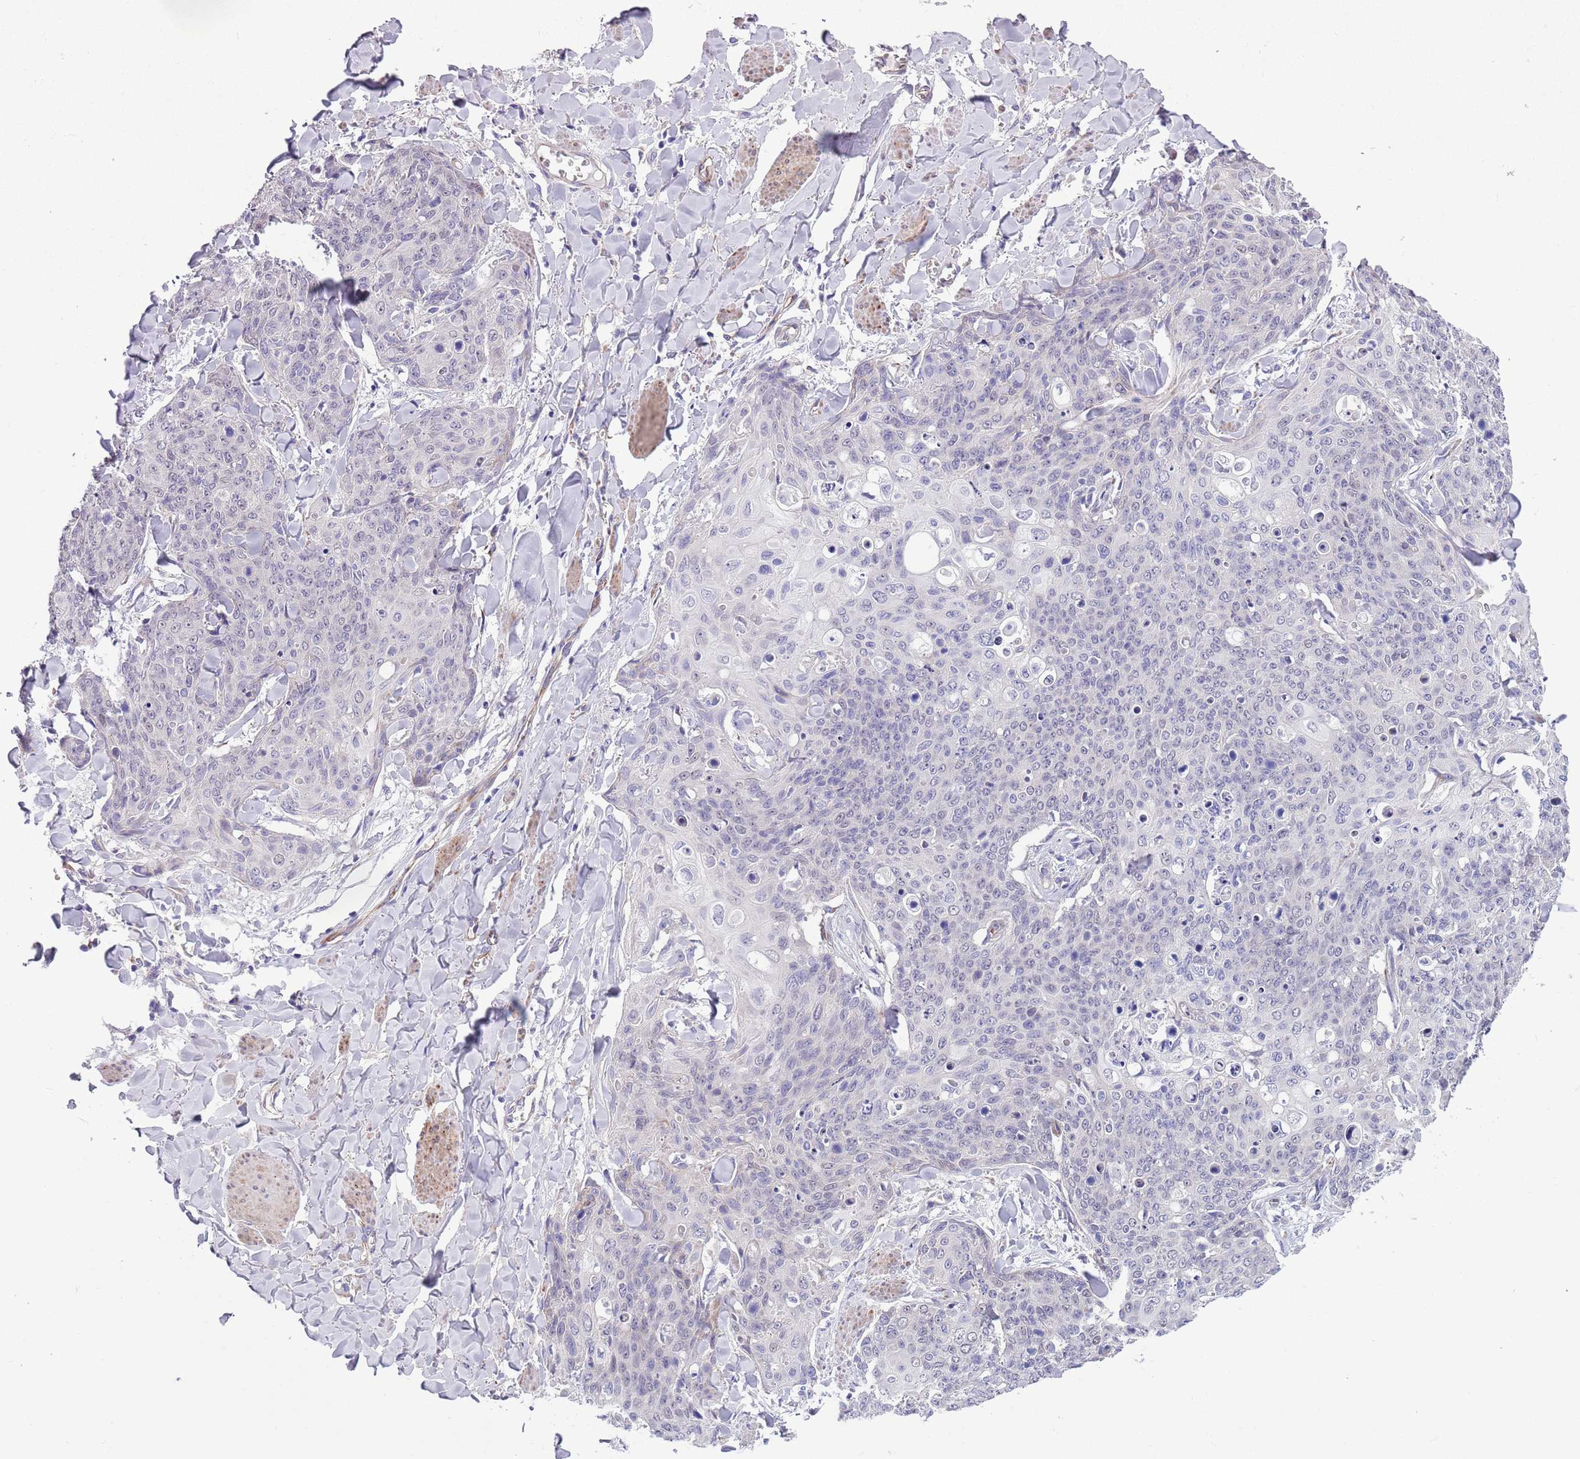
{"staining": {"intensity": "negative", "quantity": "none", "location": "none"}, "tissue": "skin cancer", "cell_type": "Tumor cells", "image_type": "cancer", "snomed": [{"axis": "morphology", "description": "Squamous cell carcinoma, NOS"}, {"axis": "topography", "description": "Skin"}, {"axis": "topography", "description": "Vulva"}], "caption": "The image demonstrates no staining of tumor cells in skin cancer (squamous cell carcinoma).", "gene": "MRPL32", "patient": {"sex": "female", "age": 85}}